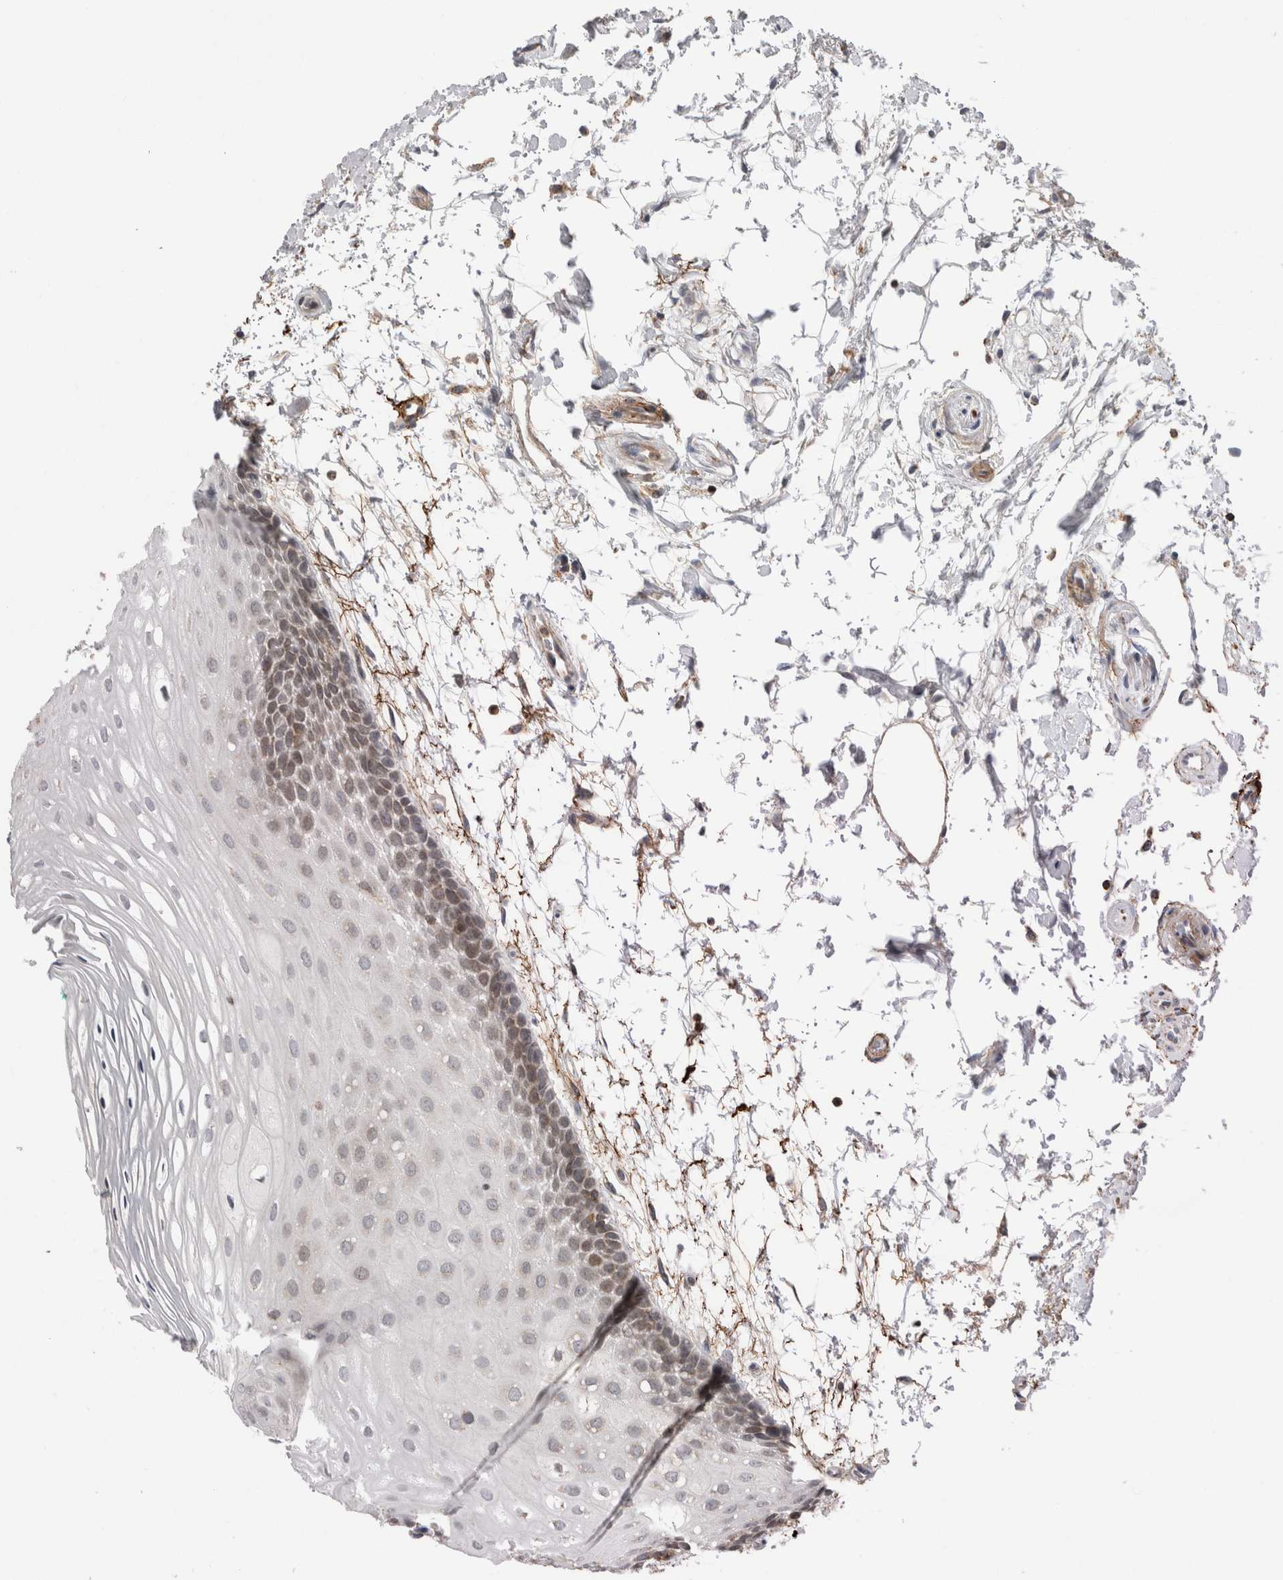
{"staining": {"intensity": "weak", "quantity": "25%-75%", "location": "cytoplasmic/membranous"}, "tissue": "oral mucosa", "cell_type": "Squamous epithelial cells", "image_type": "normal", "snomed": [{"axis": "morphology", "description": "Normal tissue, NOS"}, {"axis": "topography", "description": "Skeletal muscle"}, {"axis": "topography", "description": "Oral tissue"}, {"axis": "topography", "description": "Peripheral nerve tissue"}], "caption": "The immunohistochemical stain shows weak cytoplasmic/membranous expression in squamous epithelial cells of unremarkable oral mucosa. Ihc stains the protein in brown and the nuclei are stained blue.", "gene": "DARS2", "patient": {"sex": "female", "age": 84}}